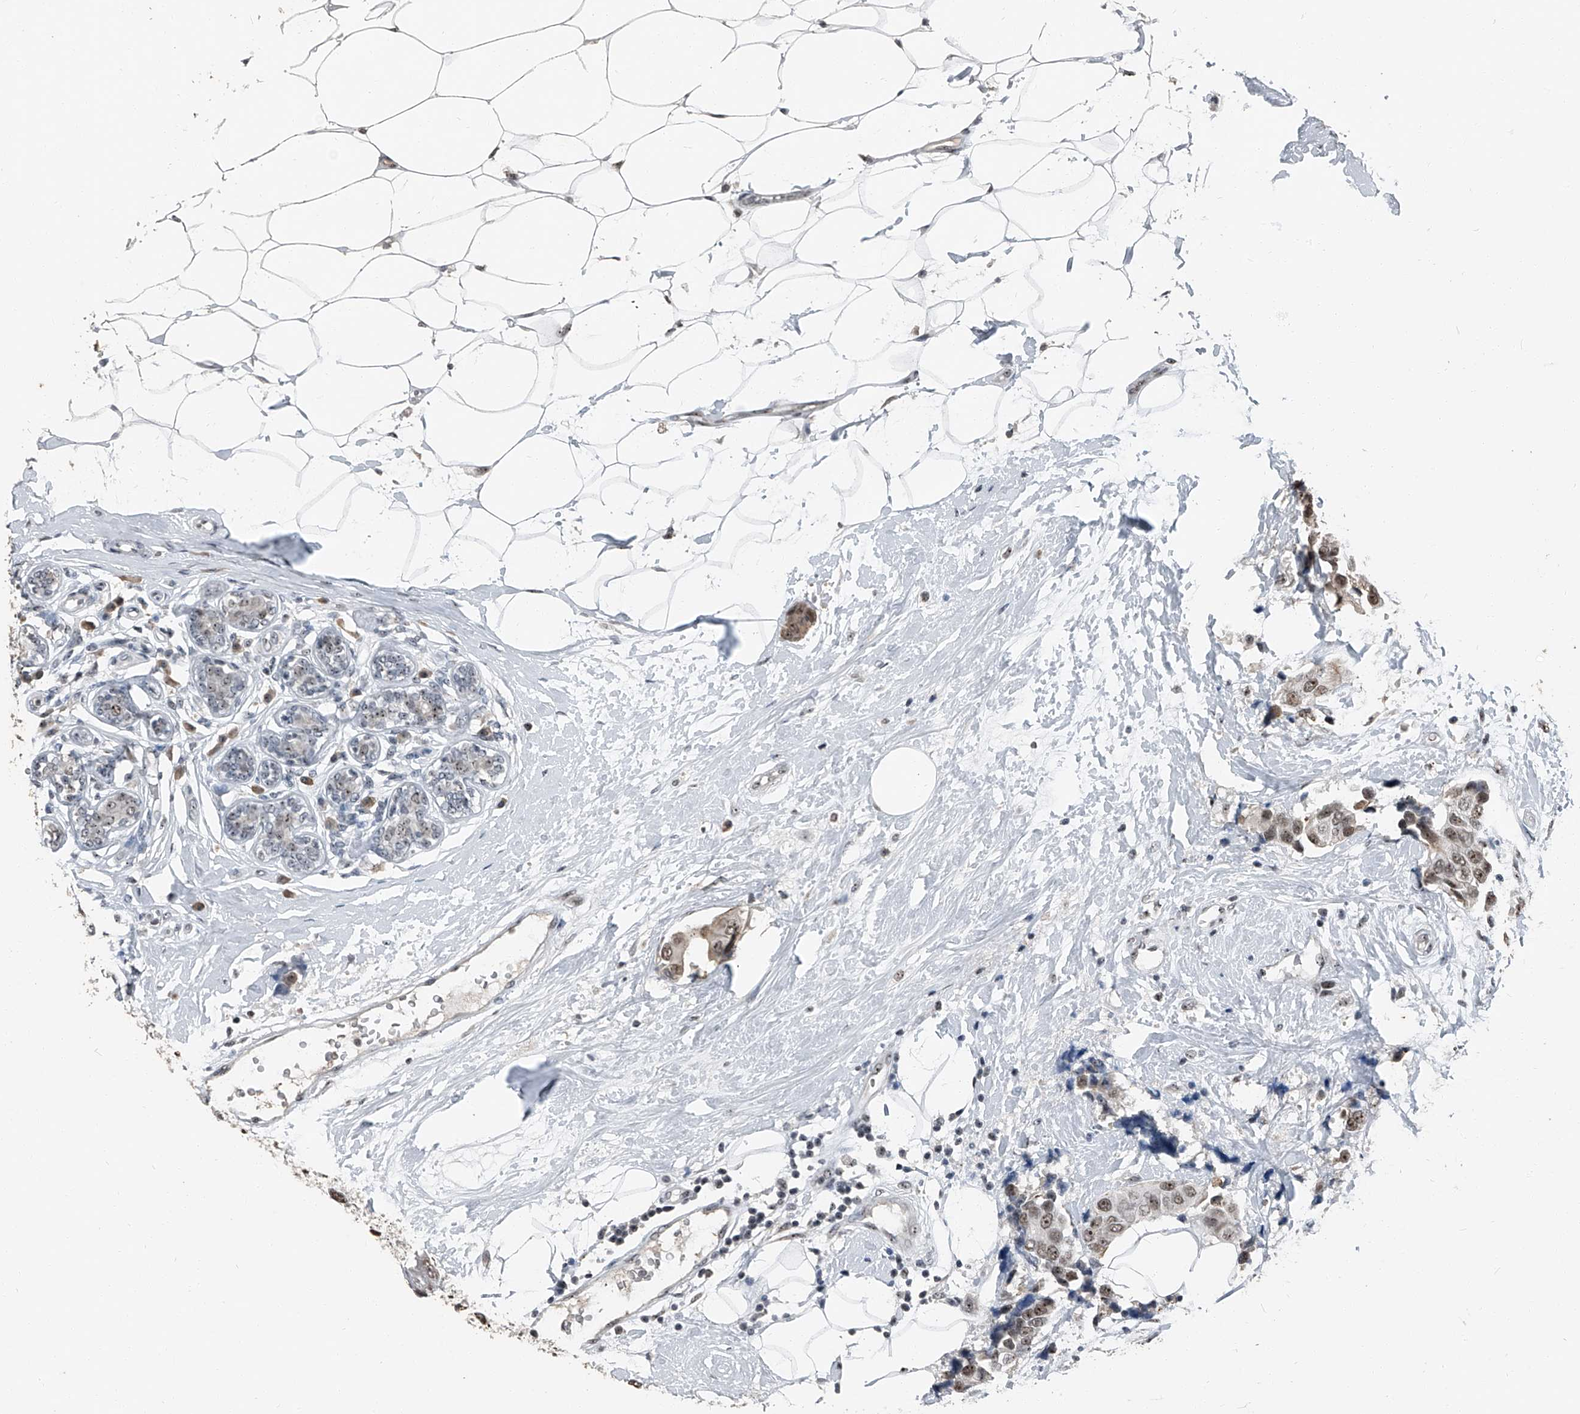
{"staining": {"intensity": "weak", "quantity": ">75%", "location": "nuclear"}, "tissue": "breast cancer", "cell_type": "Tumor cells", "image_type": "cancer", "snomed": [{"axis": "morphology", "description": "Normal tissue, NOS"}, {"axis": "morphology", "description": "Duct carcinoma"}, {"axis": "topography", "description": "Breast"}], "caption": "IHC staining of breast cancer, which exhibits low levels of weak nuclear staining in about >75% of tumor cells indicating weak nuclear protein positivity. The staining was performed using DAB (3,3'-diaminobenzidine) (brown) for protein detection and nuclei were counterstained in hematoxylin (blue).", "gene": "TCOF1", "patient": {"sex": "female", "age": 39}}